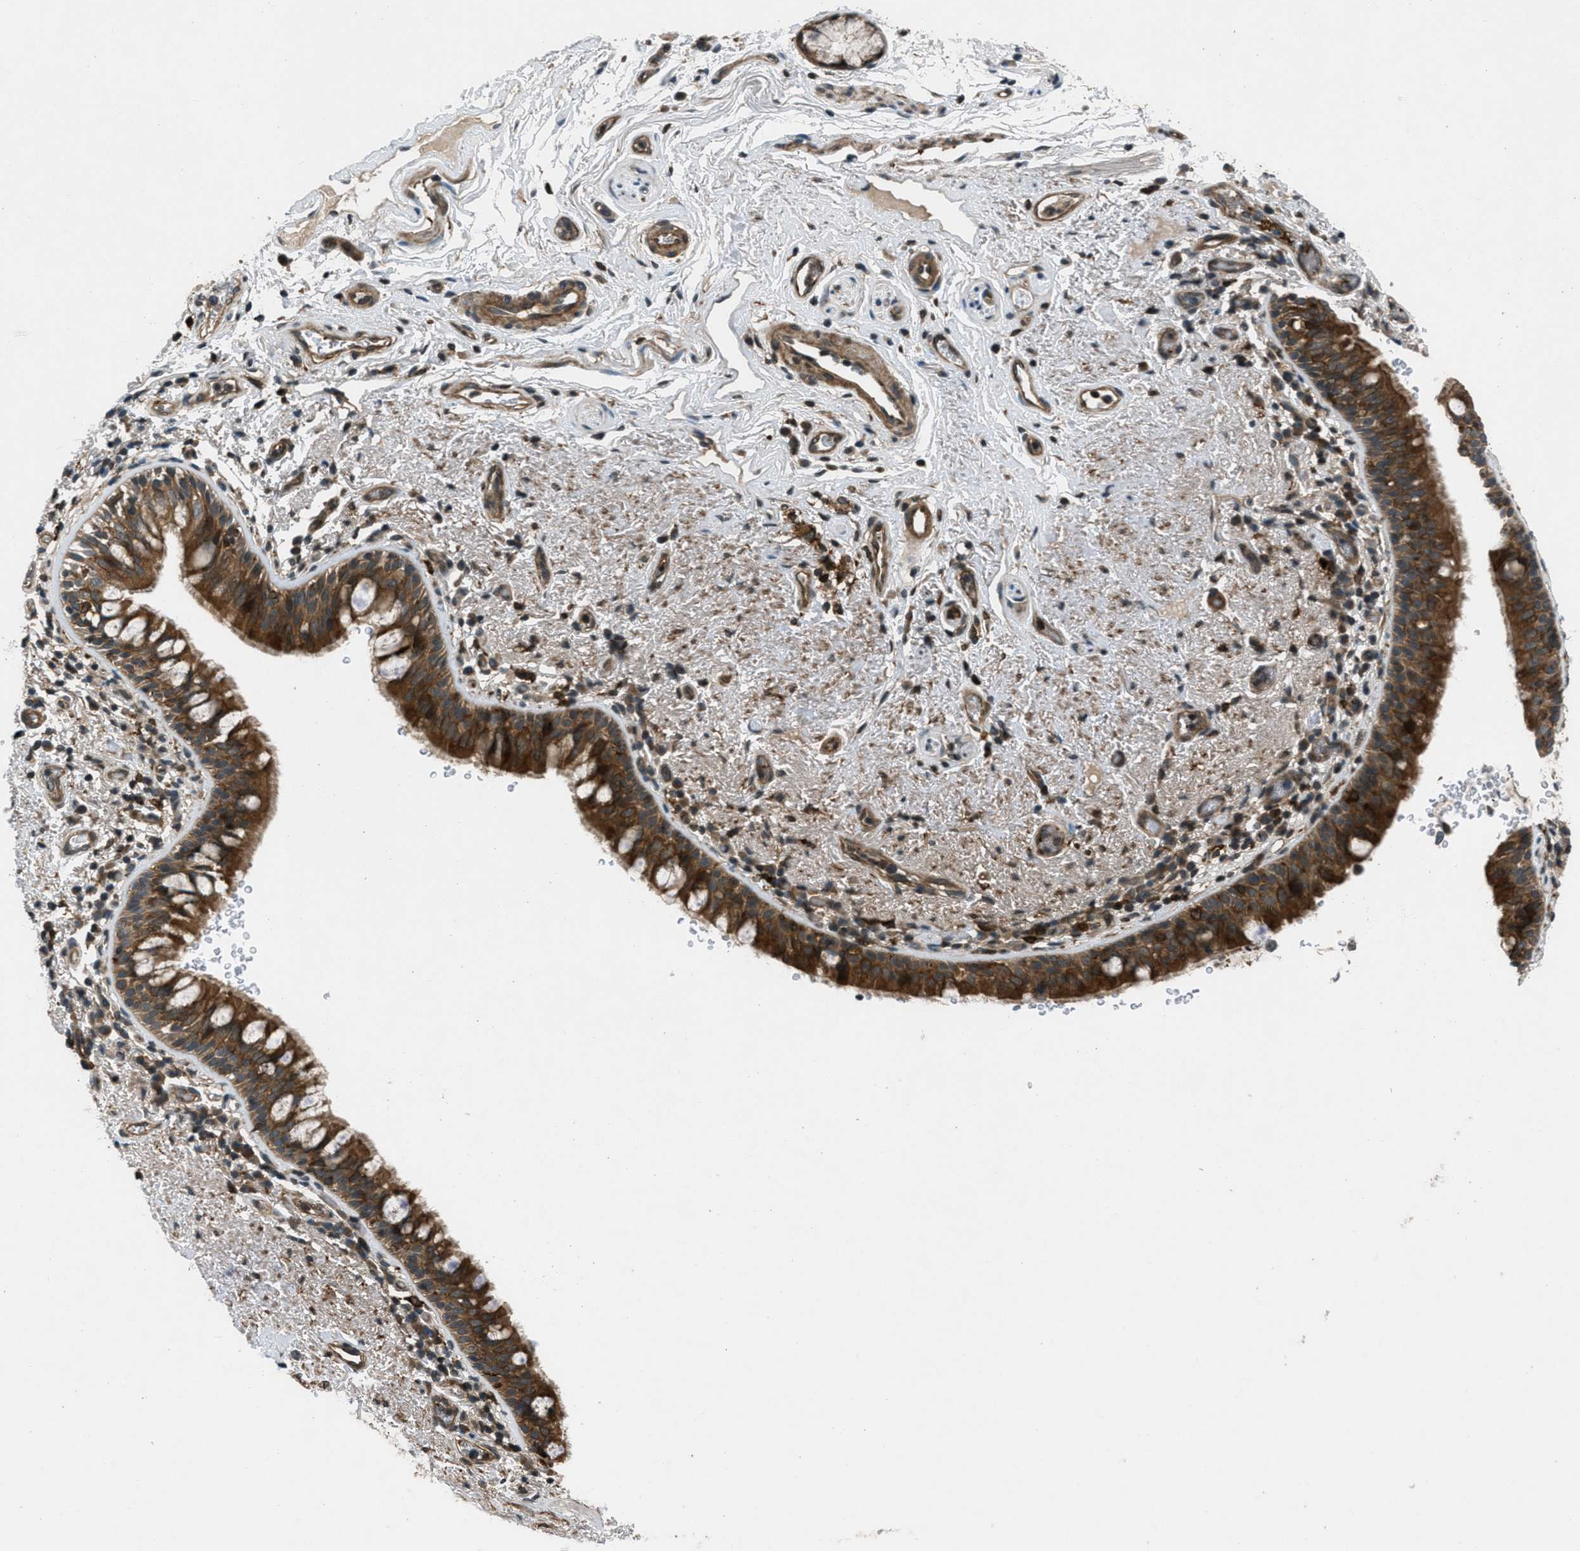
{"staining": {"intensity": "strong", "quantity": ">75%", "location": "cytoplasmic/membranous"}, "tissue": "bronchus", "cell_type": "Respiratory epithelial cells", "image_type": "normal", "snomed": [{"axis": "morphology", "description": "Normal tissue, NOS"}, {"axis": "morphology", "description": "Inflammation, NOS"}, {"axis": "topography", "description": "Cartilage tissue"}, {"axis": "topography", "description": "Bronchus"}], "caption": "Immunohistochemistry (IHC) histopathology image of benign human bronchus stained for a protein (brown), which demonstrates high levels of strong cytoplasmic/membranous expression in approximately >75% of respiratory epithelial cells.", "gene": "EPSTI1", "patient": {"sex": "male", "age": 77}}